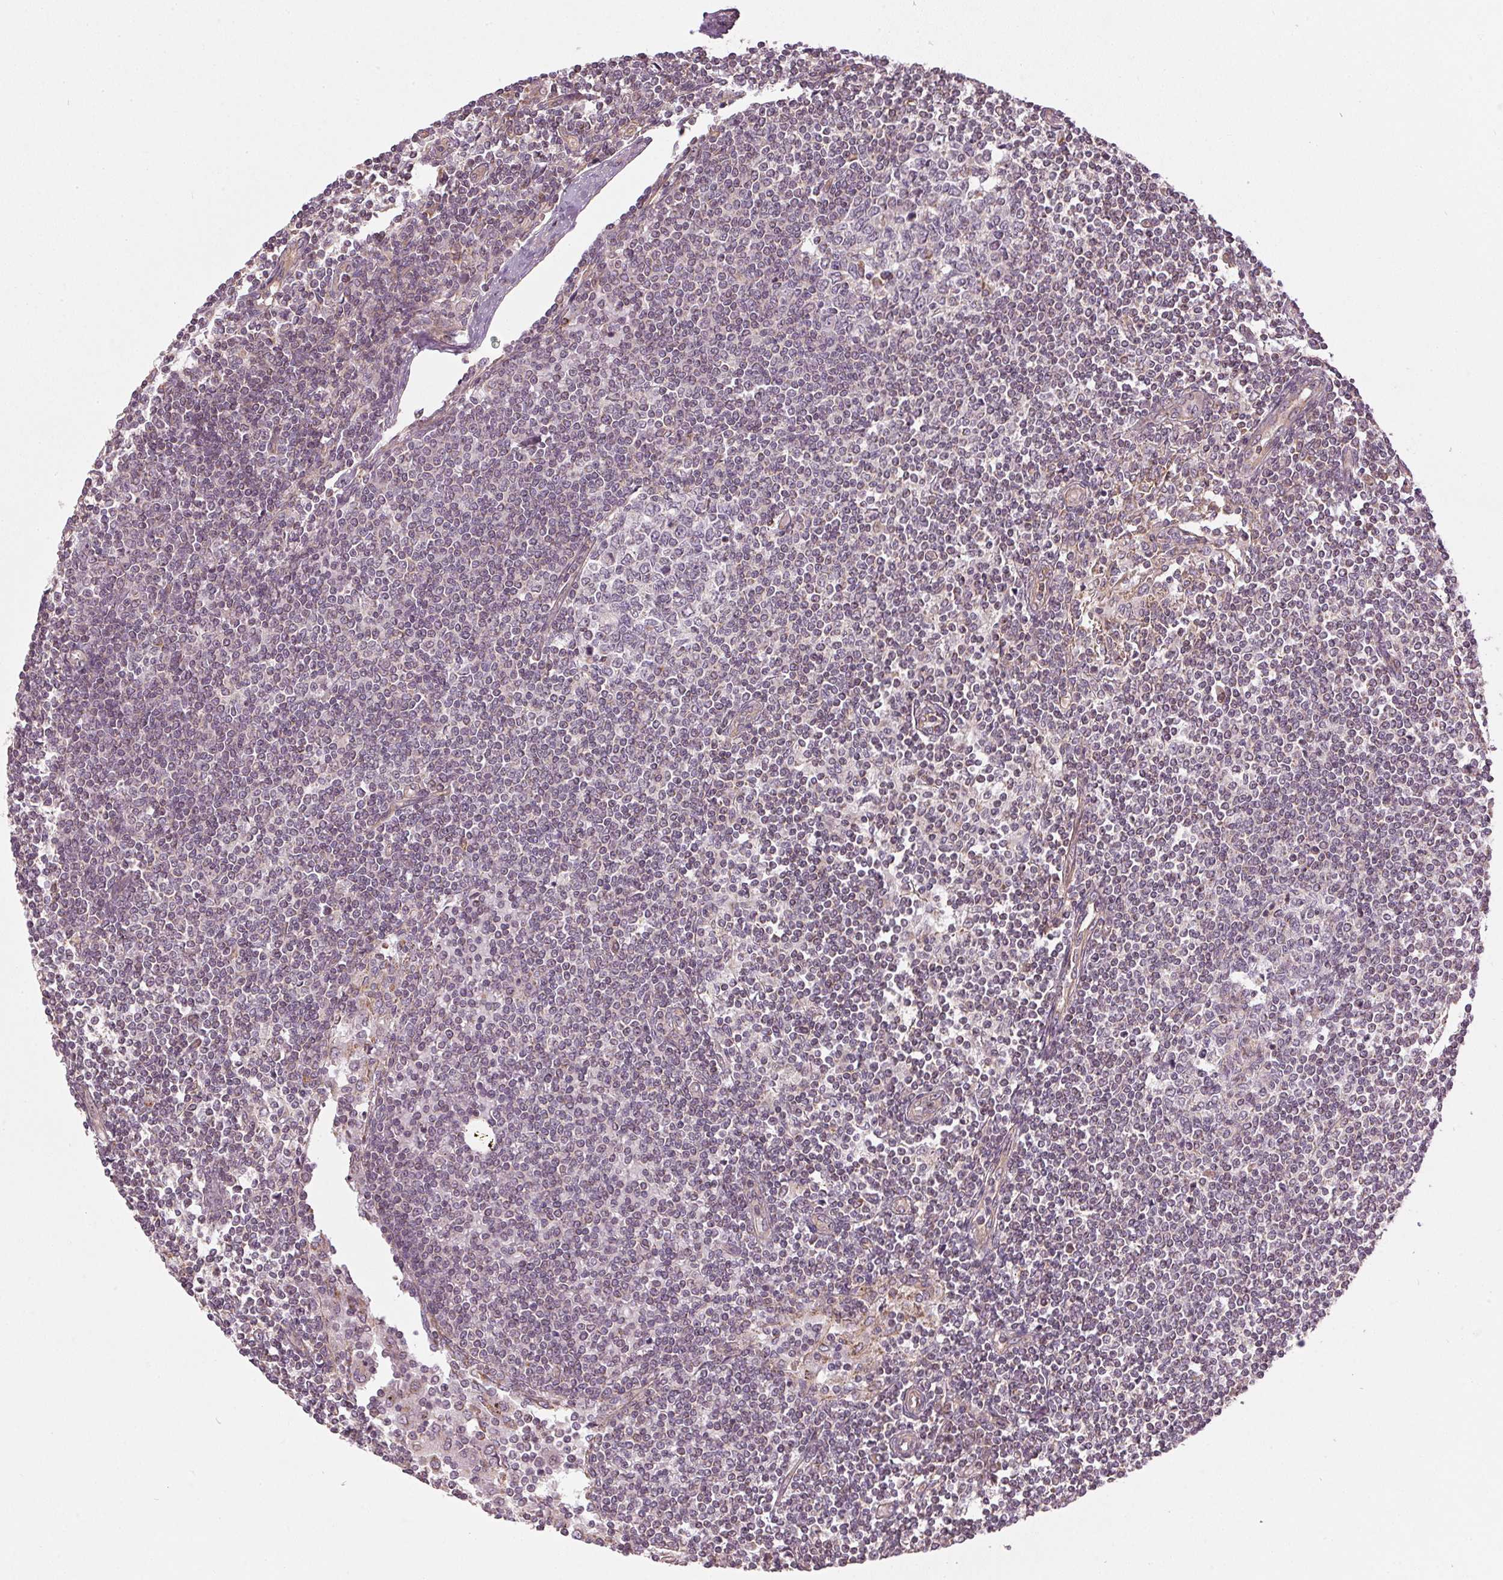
{"staining": {"intensity": "negative", "quantity": "none", "location": "none"}, "tissue": "lymph node", "cell_type": "Germinal center cells", "image_type": "normal", "snomed": [{"axis": "morphology", "description": "Normal tissue, NOS"}, {"axis": "topography", "description": "Lymph node"}], "caption": "A high-resolution histopathology image shows IHC staining of benign lymph node, which displays no significant expression in germinal center cells.", "gene": "NADK2", "patient": {"sex": "female", "age": 69}}